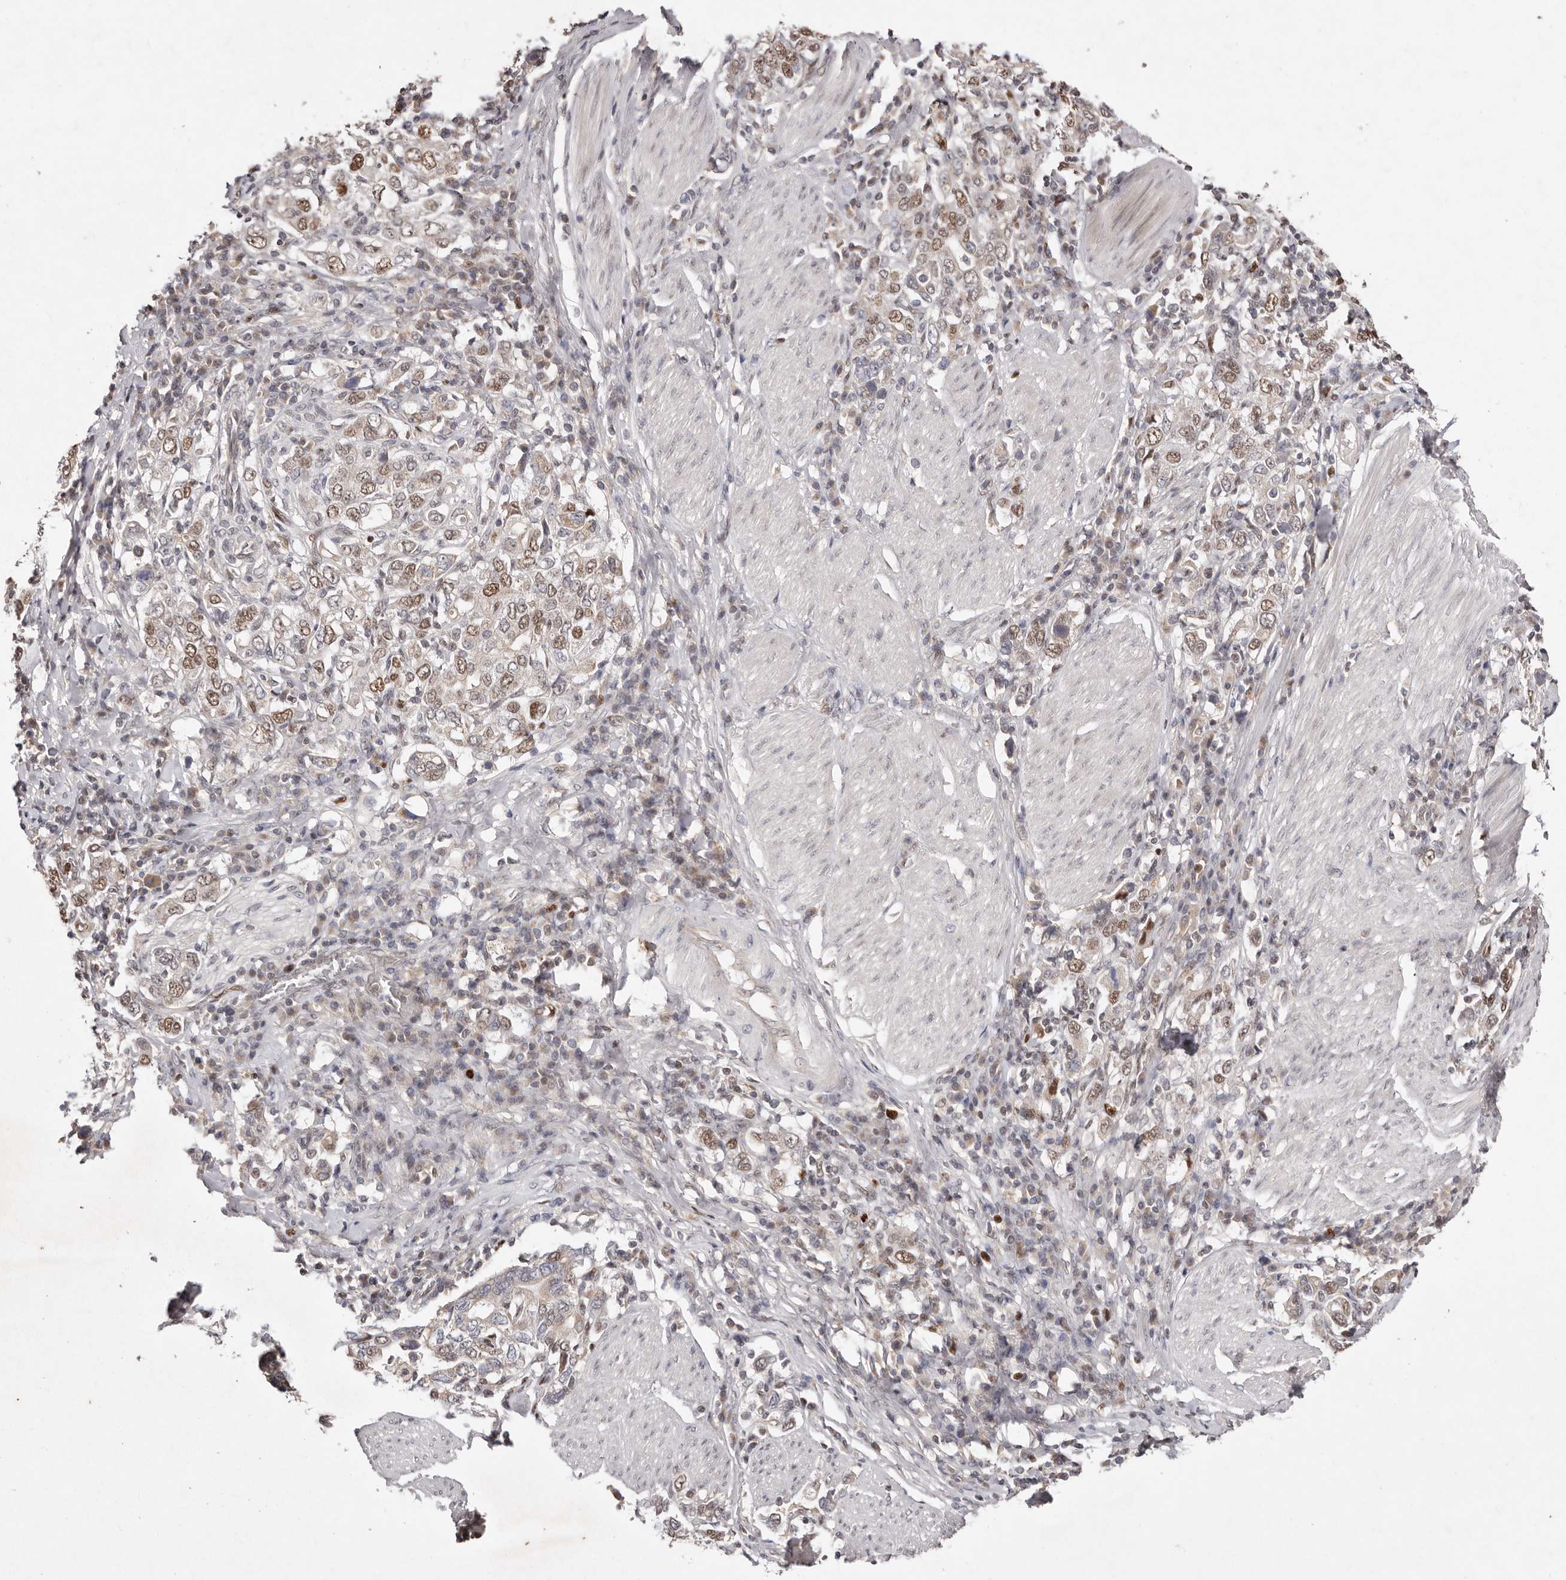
{"staining": {"intensity": "moderate", "quantity": ">75%", "location": "nuclear"}, "tissue": "stomach cancer", "cell_type": "Tumor cells", "image_type": "cancer", "snomed": [{"axis": "morphology", "description": "Adenocarcinoma, NOS"}, {"axis": "topography", "description": "Stomach, upper"}], "caption": "A micrograph of stomach adenocarcinoma stained for a protein demonstrates moderate nuclear brown staining in tumor cells.", "gene": "KLF7", "patient": {"sex": "male", "age": 62}}